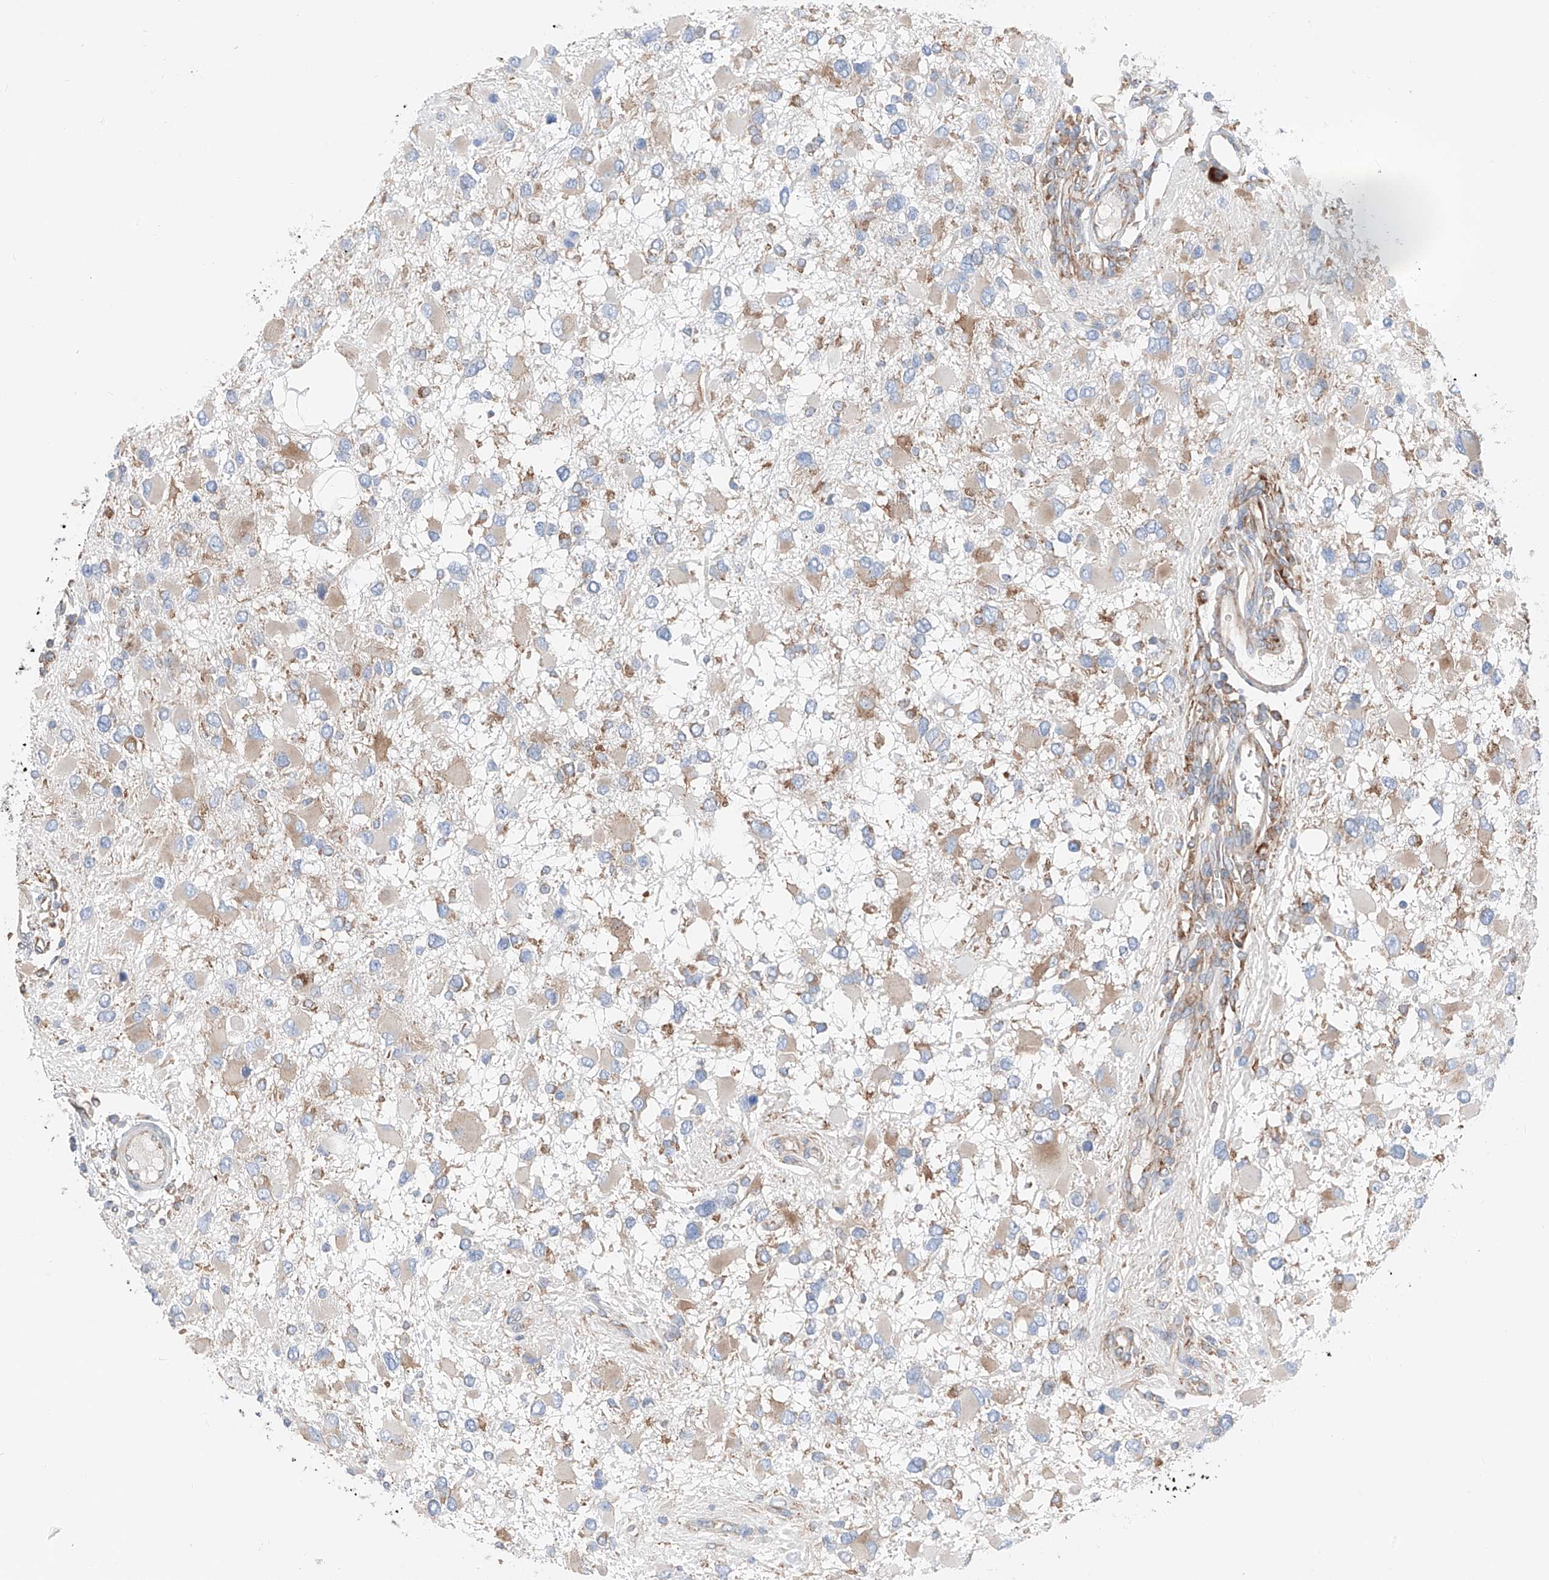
{"staining": {"intensity": "weak", "quantity": "25%-75%", "location": "cytoplasmic/membranous"}, "tissue": "glioma", "cell_type": "Tumor cells", "image_type": "cancer", "snomed": [{"axis": "morphology", "description": "Glioma, malignant, High grade"}, {"axis": "topography", "description": "Brain"}], "caption": "Brown immunohistochemical staining in glioma shows weak cytoplasmic/membranous positivity in about 25%-75% of tumor cells. (Stains: DAB in brown, nuclei in blue, Microscopy: brightfield microscopy at high magnification).", "gene": "CRELD1", "patient": {"sex": "male", "age": 53}}